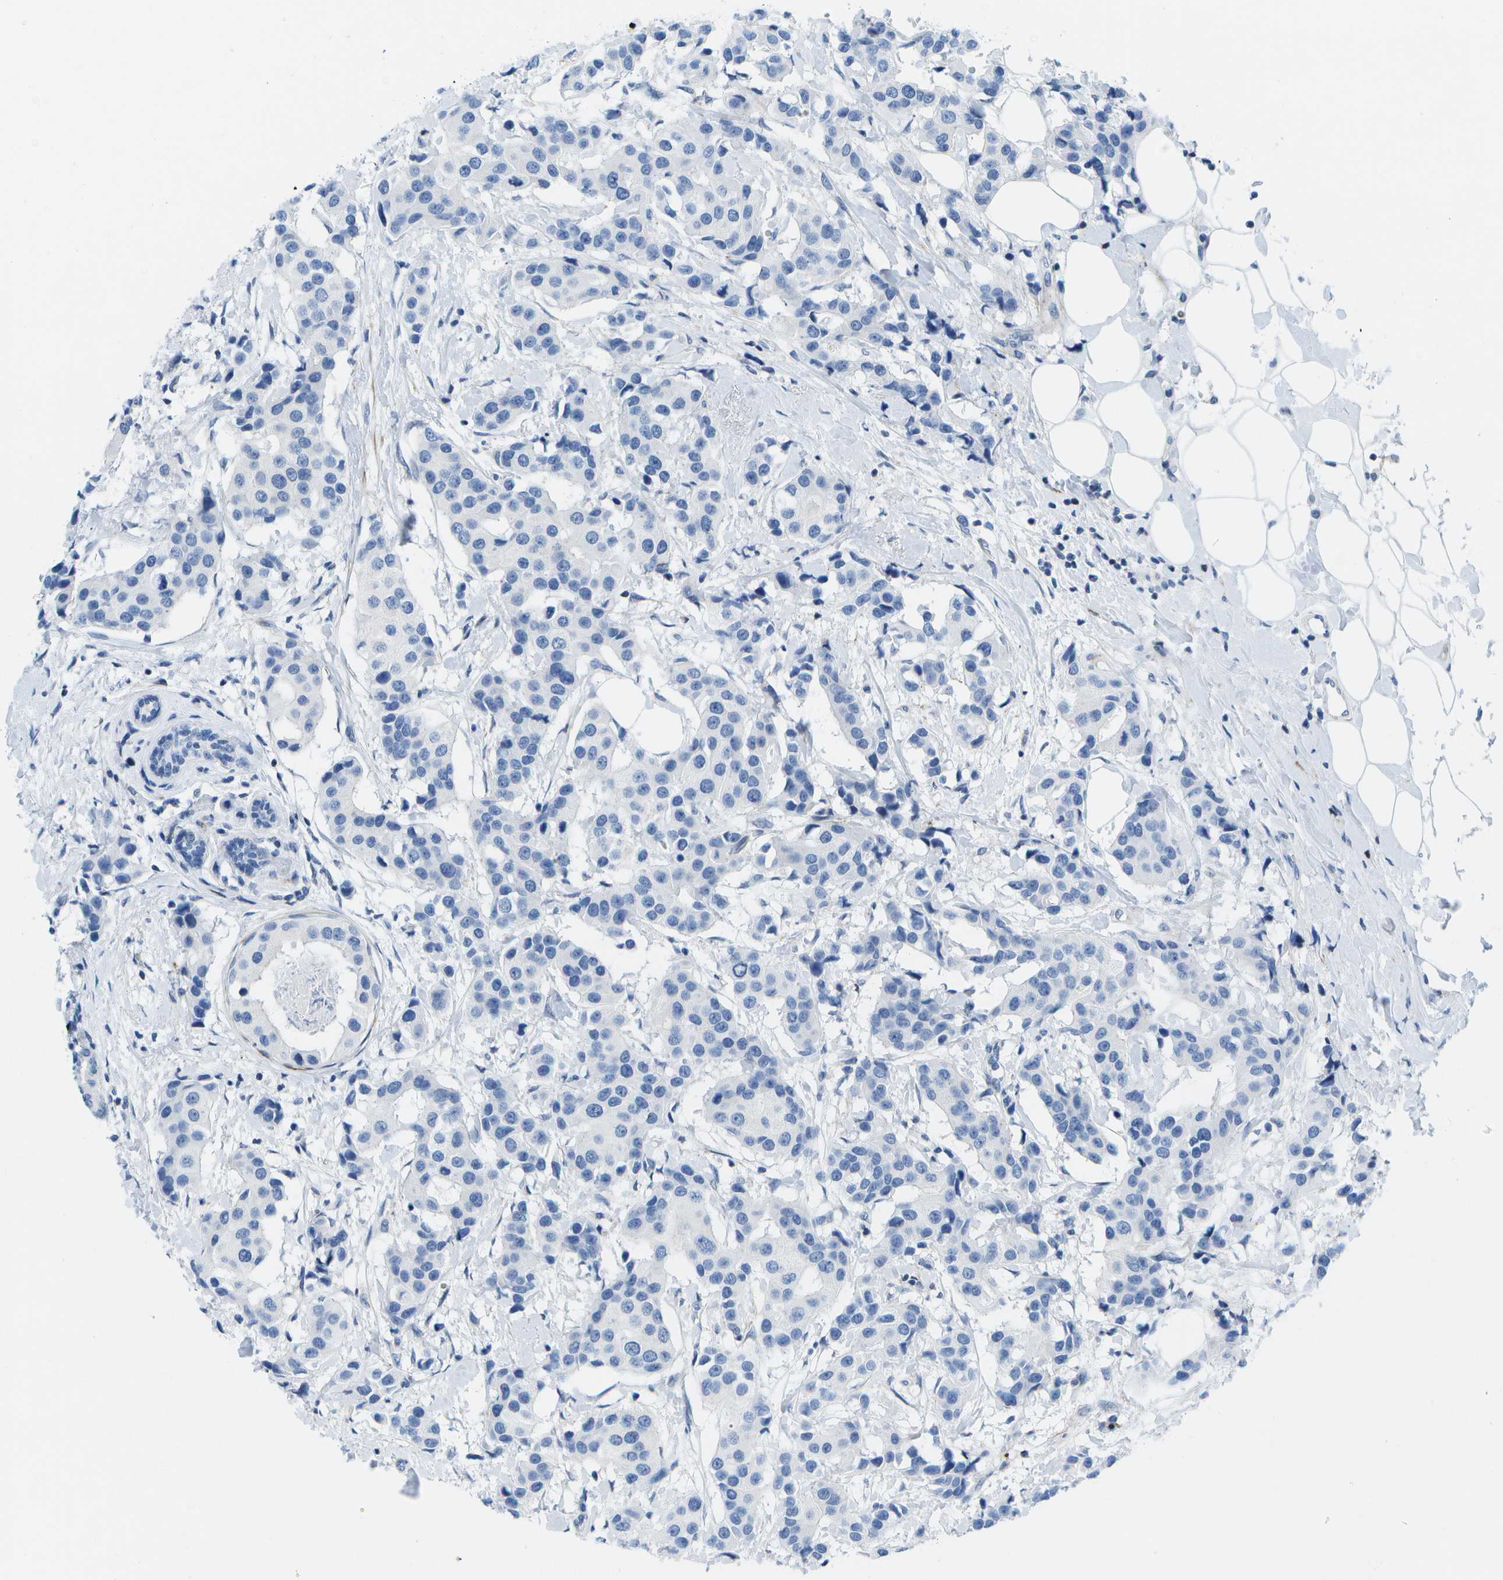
{"staining": {"intensity": "negative", "quantity": "none", "location": "none"}, "tissue": "breast cancer", "cell_type": "Tumor cells", "image_type": "cancer", "snomed": [{"axis": "morphology", "description": "Normal tissue, NOS"}, {"axis": "morphology", "description": "Duct carcinoma"}, {"axis": "topography", "description": "Breast"}], "caption": "The immunohistochemistry (IHC) micrograph has no significant staining in tumor cells of breast cancer tissue.", "gene": "ADGRG6", "patient": {"sex": "female", "age": 39}}